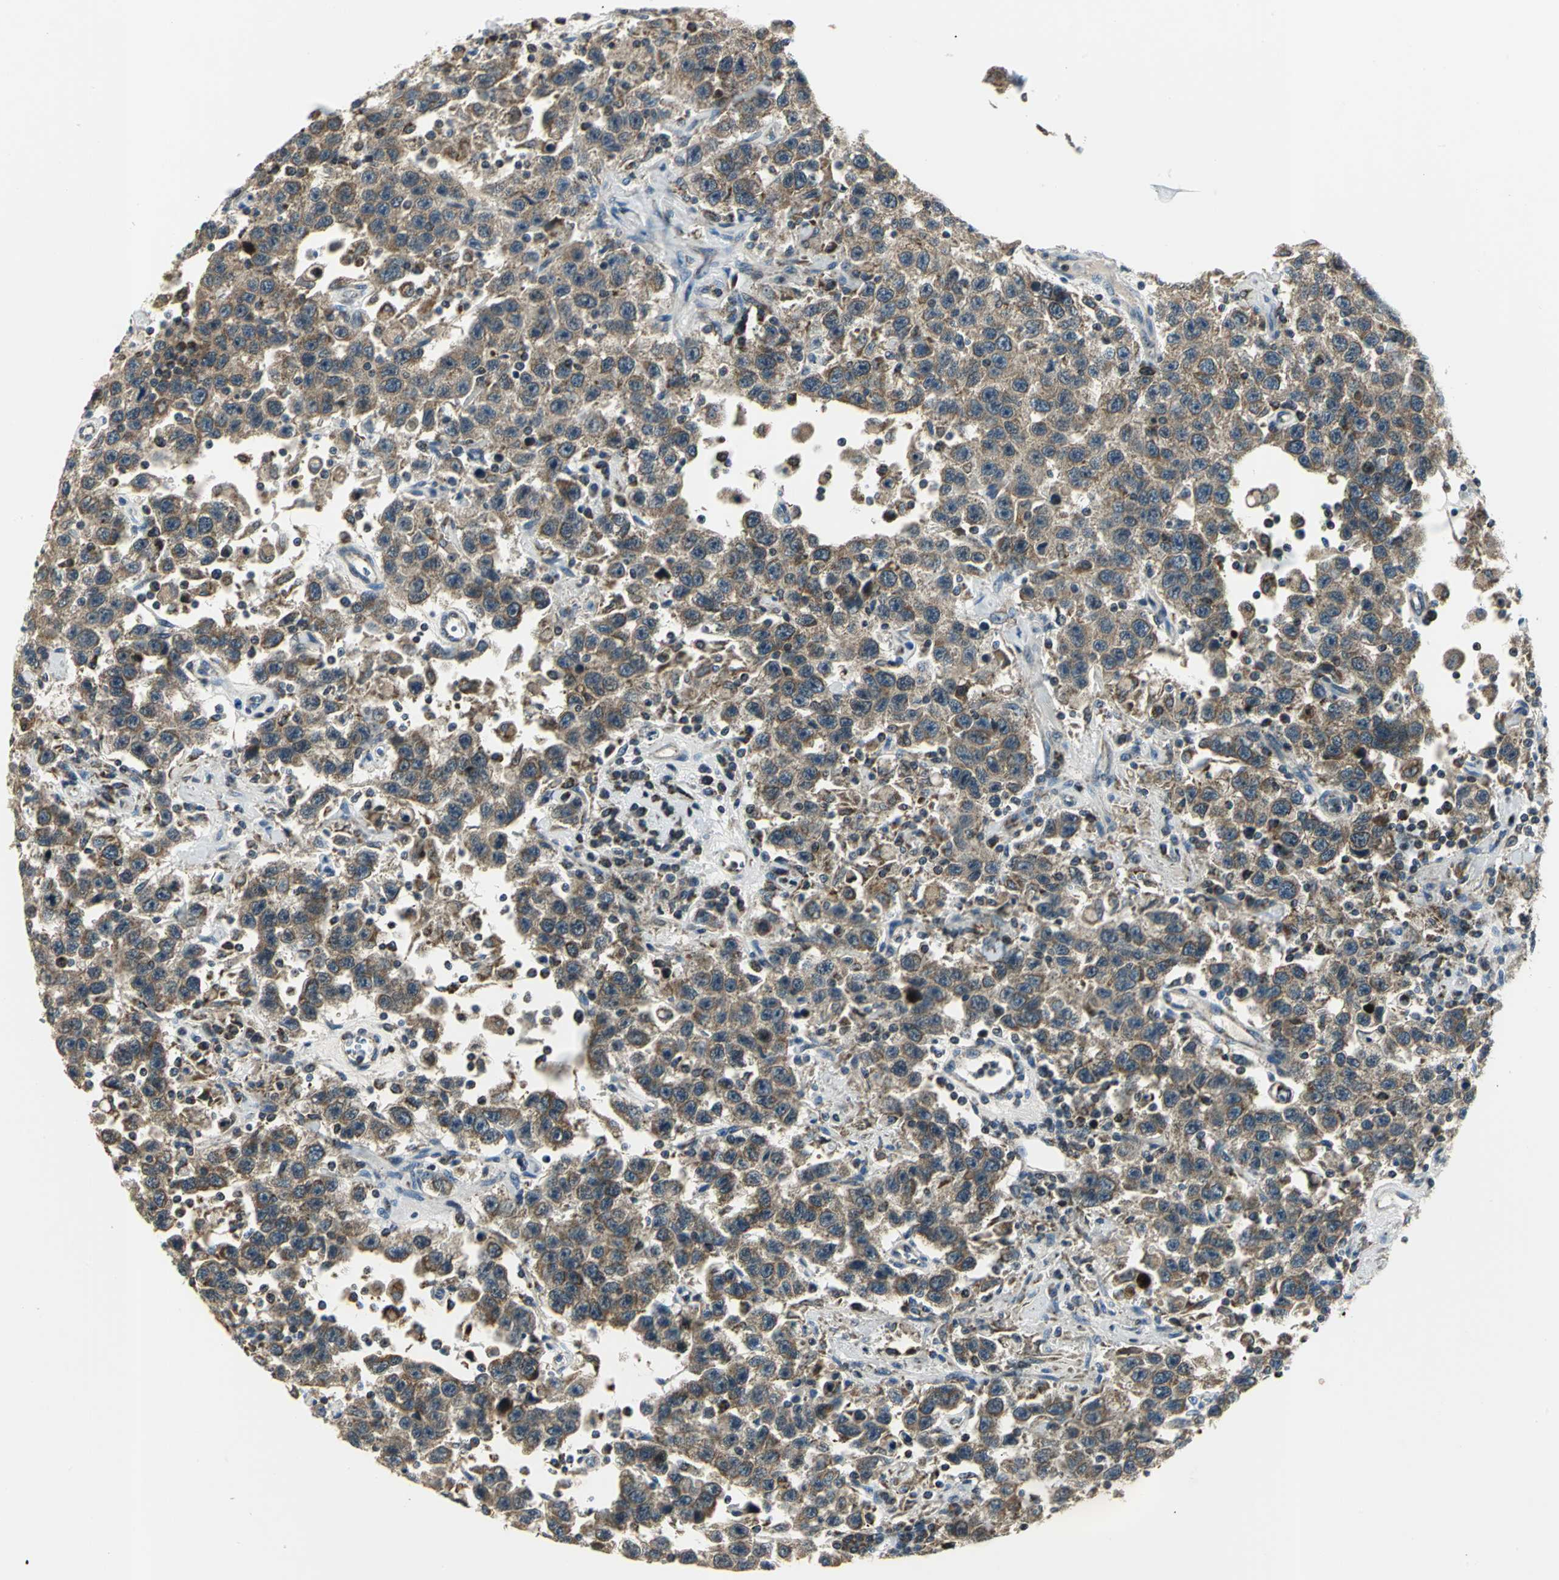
{"staining": {"intensity": "strong", "quantity": ">75%", "location": "cytoplasmic/membranous"}, "tissue": "testis cancer", "cell_type": "Tumor cells", "image_type": "cancer", "snomed": [{"axis": "morphology", "description": "Seminoma, NOS"}, {"axis": "topography", "description": "Testis"}], "caption": "Immunohistochemistry photomicrograph of neoplastic tissue: testis seminoma stained using immunohistochemistry reveals high levels of strong protein expression localized specifically in the cytoplasmic/membranous of tumor cells, appearing as a cytoplasmic/membranous brown color.", "gene": "USP40", "patient": {"sex": "male", "age": 41}}